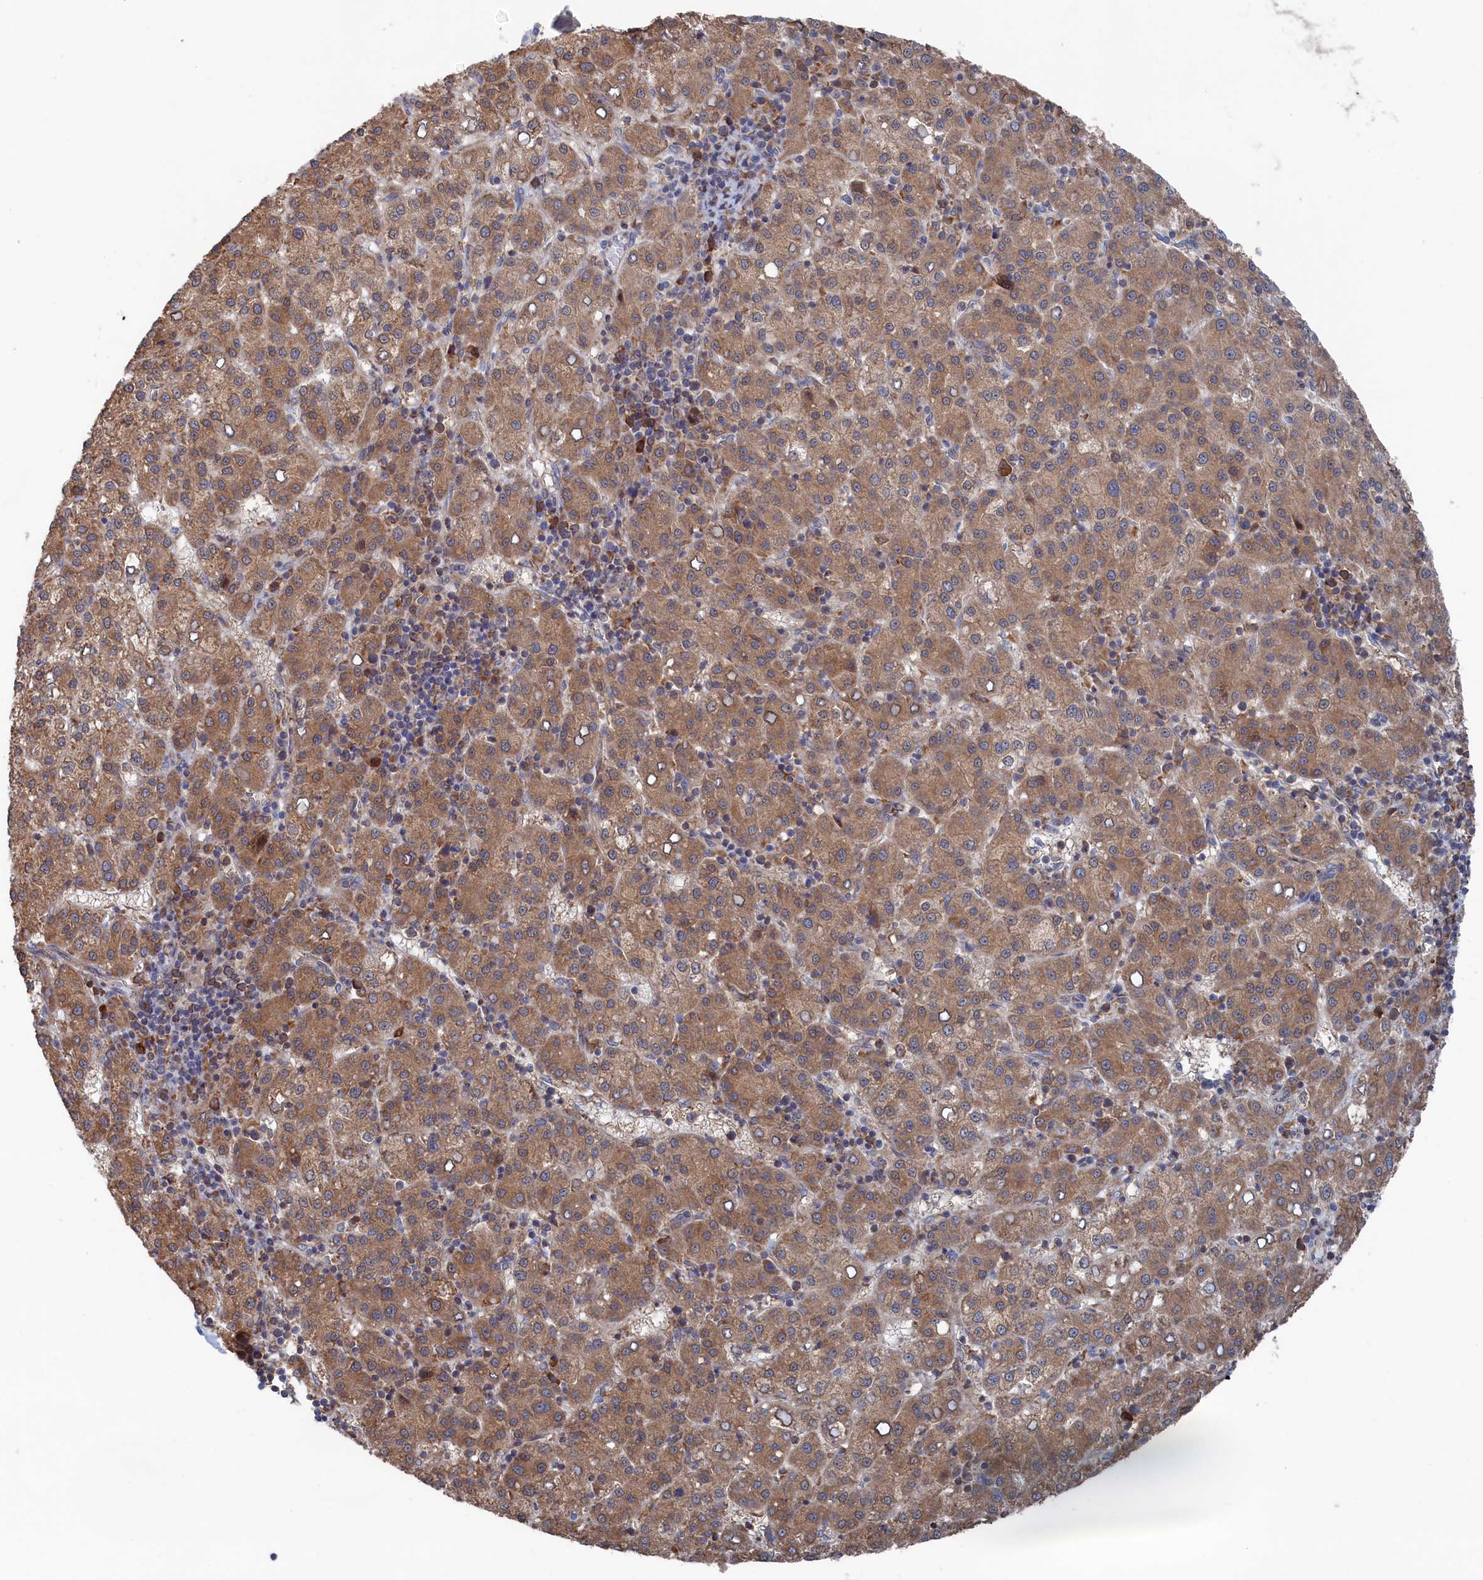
{"staining": {"intensity": "moderate", "quantity": ">75%", "location": "cytoplasmic/membranous"}, "tissue": "liver cancer", "cell_type": "Tumor cells", "image_type": "cancer", "snomed": [{"axis": "morphology", "description": "Carcinoma, Hepatocellular, NOS"}, {"axis": "topography", "description": "Liver"}], "caption": "Immunohistochemistry image of liver hepatocellular carcinoma stained for a protein (brown), which displays medium levels of moderate cytoplasmic/membranous staining in approximately >75% of tumor cells.", "gene": "BPIFB6", "patient": {"sex": "female", "age": 58}}